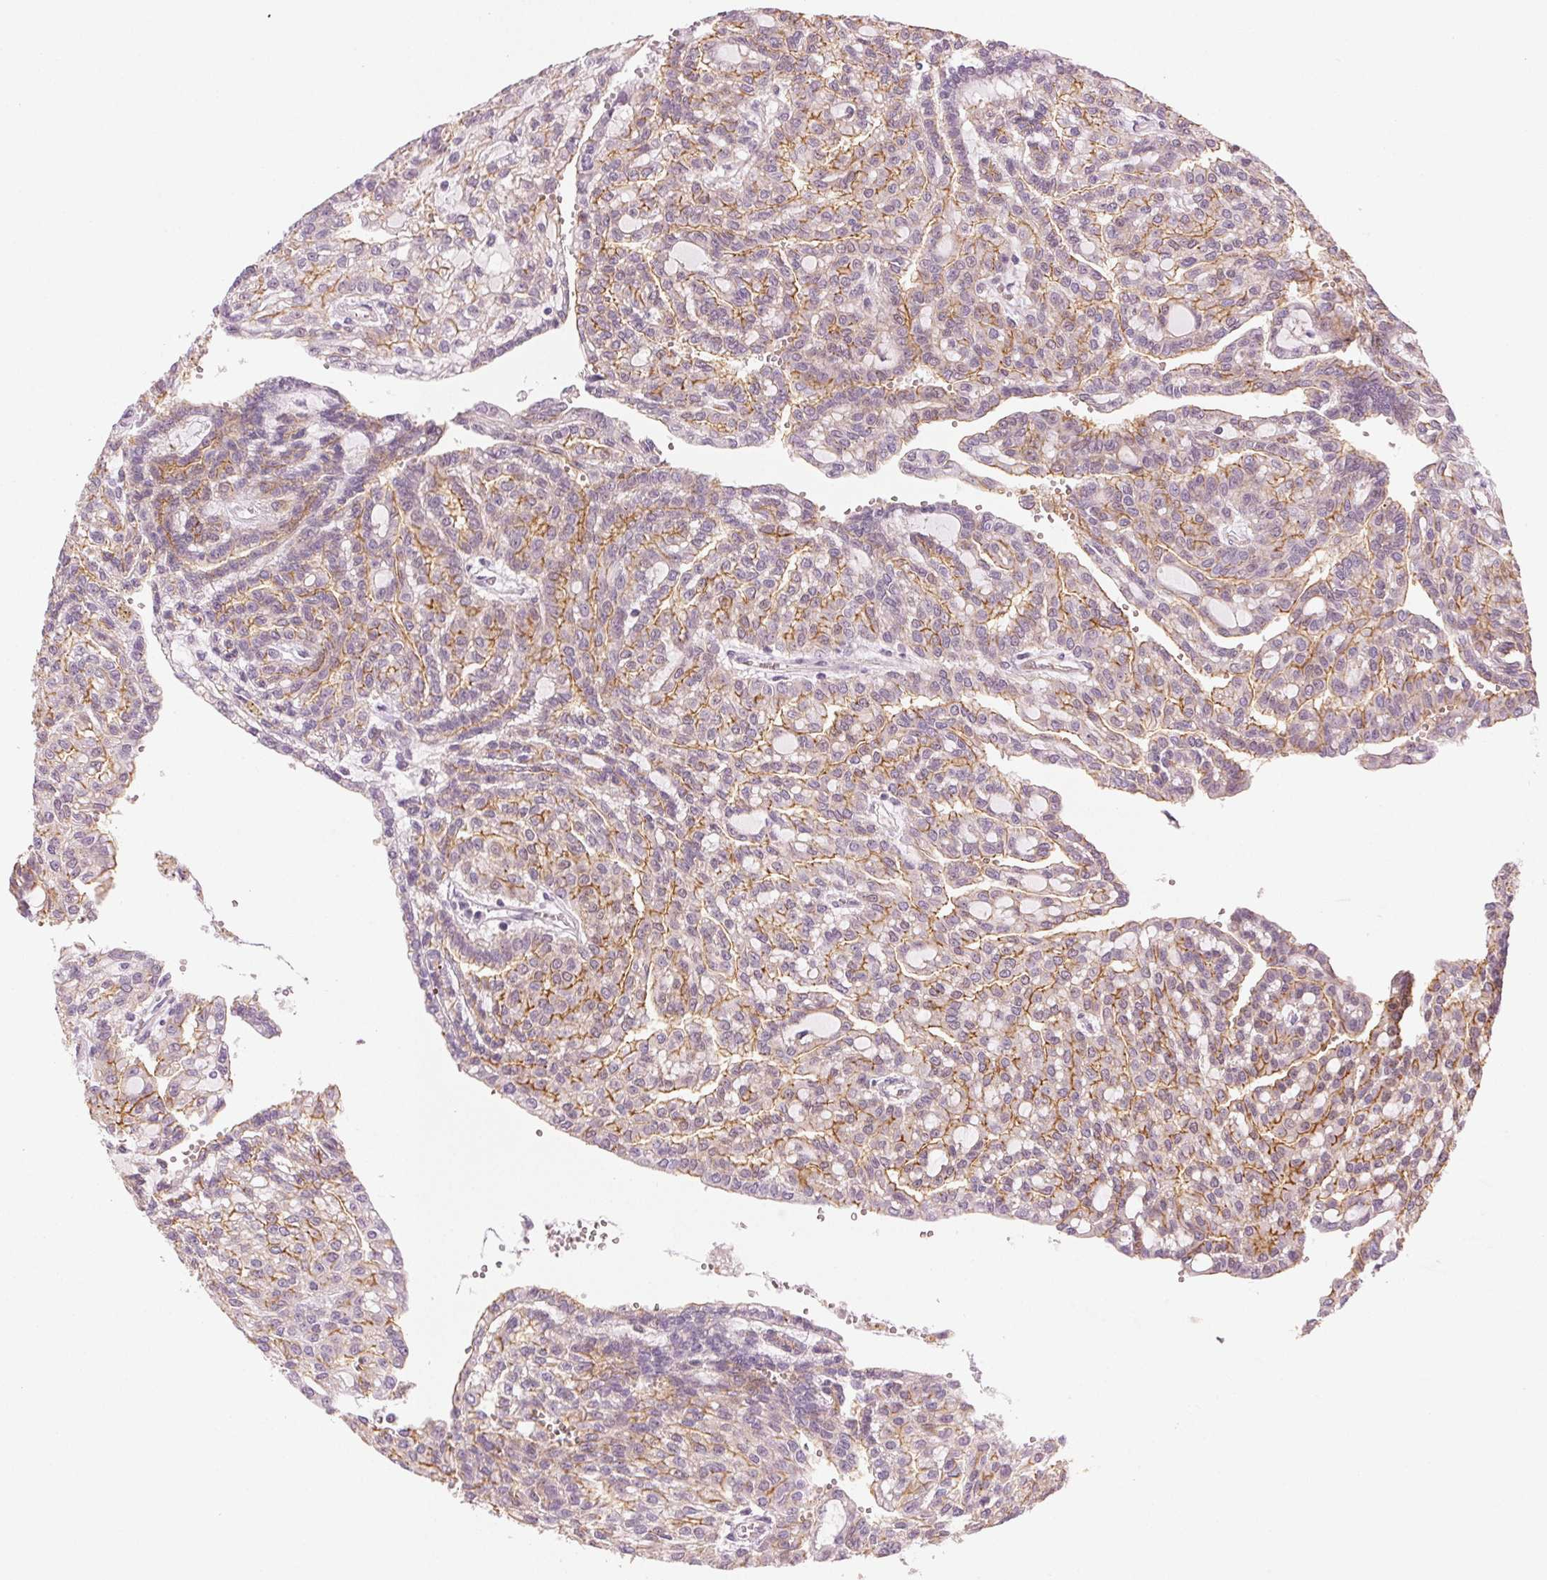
{"staining": {"intensity": "moderate", "quantity": ">75%", "location": "cytoplasmic/membranous"}, "tissue": "renal cancer", "cell_type": "Tumor cells", "image_type": "cancer", "snomed": [{"axis": "morphology", "description": "Adenocarcinoma, NOS"}, {"axis": "topography", "description": "Kidney"}], "caption": "This image reveals IHC staining of human adenocarcinoma (renal), with medium moderate cytoplasmic/membranous staining in approximately >75% of tumor cells.", "gene": "AIF1L", "patient": {"sex": "male", "age": 63}}